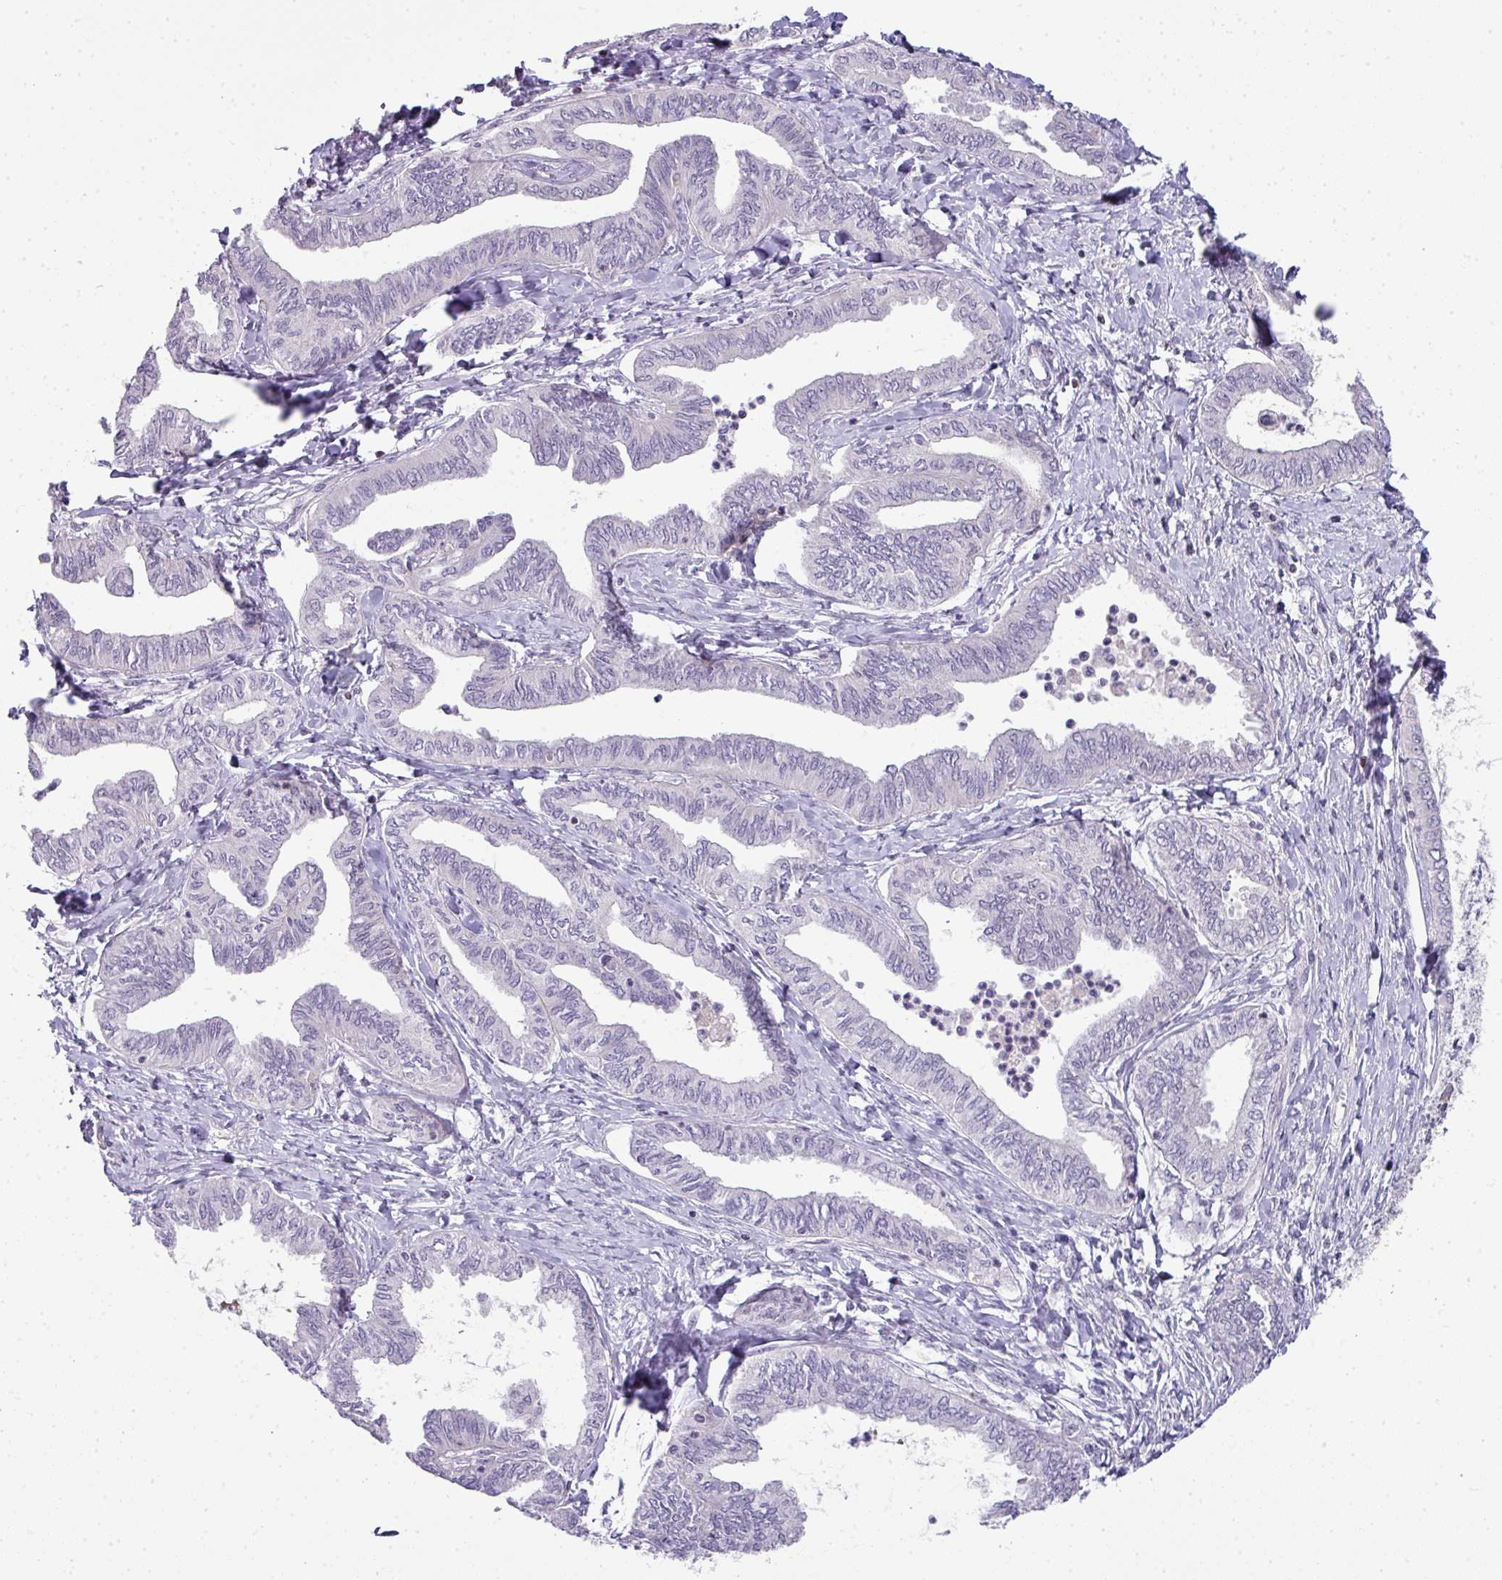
{"staining": {"intensity": "negative", "quantity": "none", "location": "none"}, "tissue": "ovarian cancer", "cell_type": "Tumor cells", "image_type": "cancer", "snomed": [{"axis": "morphology", "description": "Carcinoma, endometroid"}, {"axis": "topography", "description": "Ovary"}], "caption": "This photomicrograph is of ovarian endometroid carcinoma stained with immunohistochemistry to label a protein in brown with the nuclei are counter-stained blue. There is no staining in tumor cells.", "gene": "STAT5A", "patient": {"sex": "female", "age": 70}}